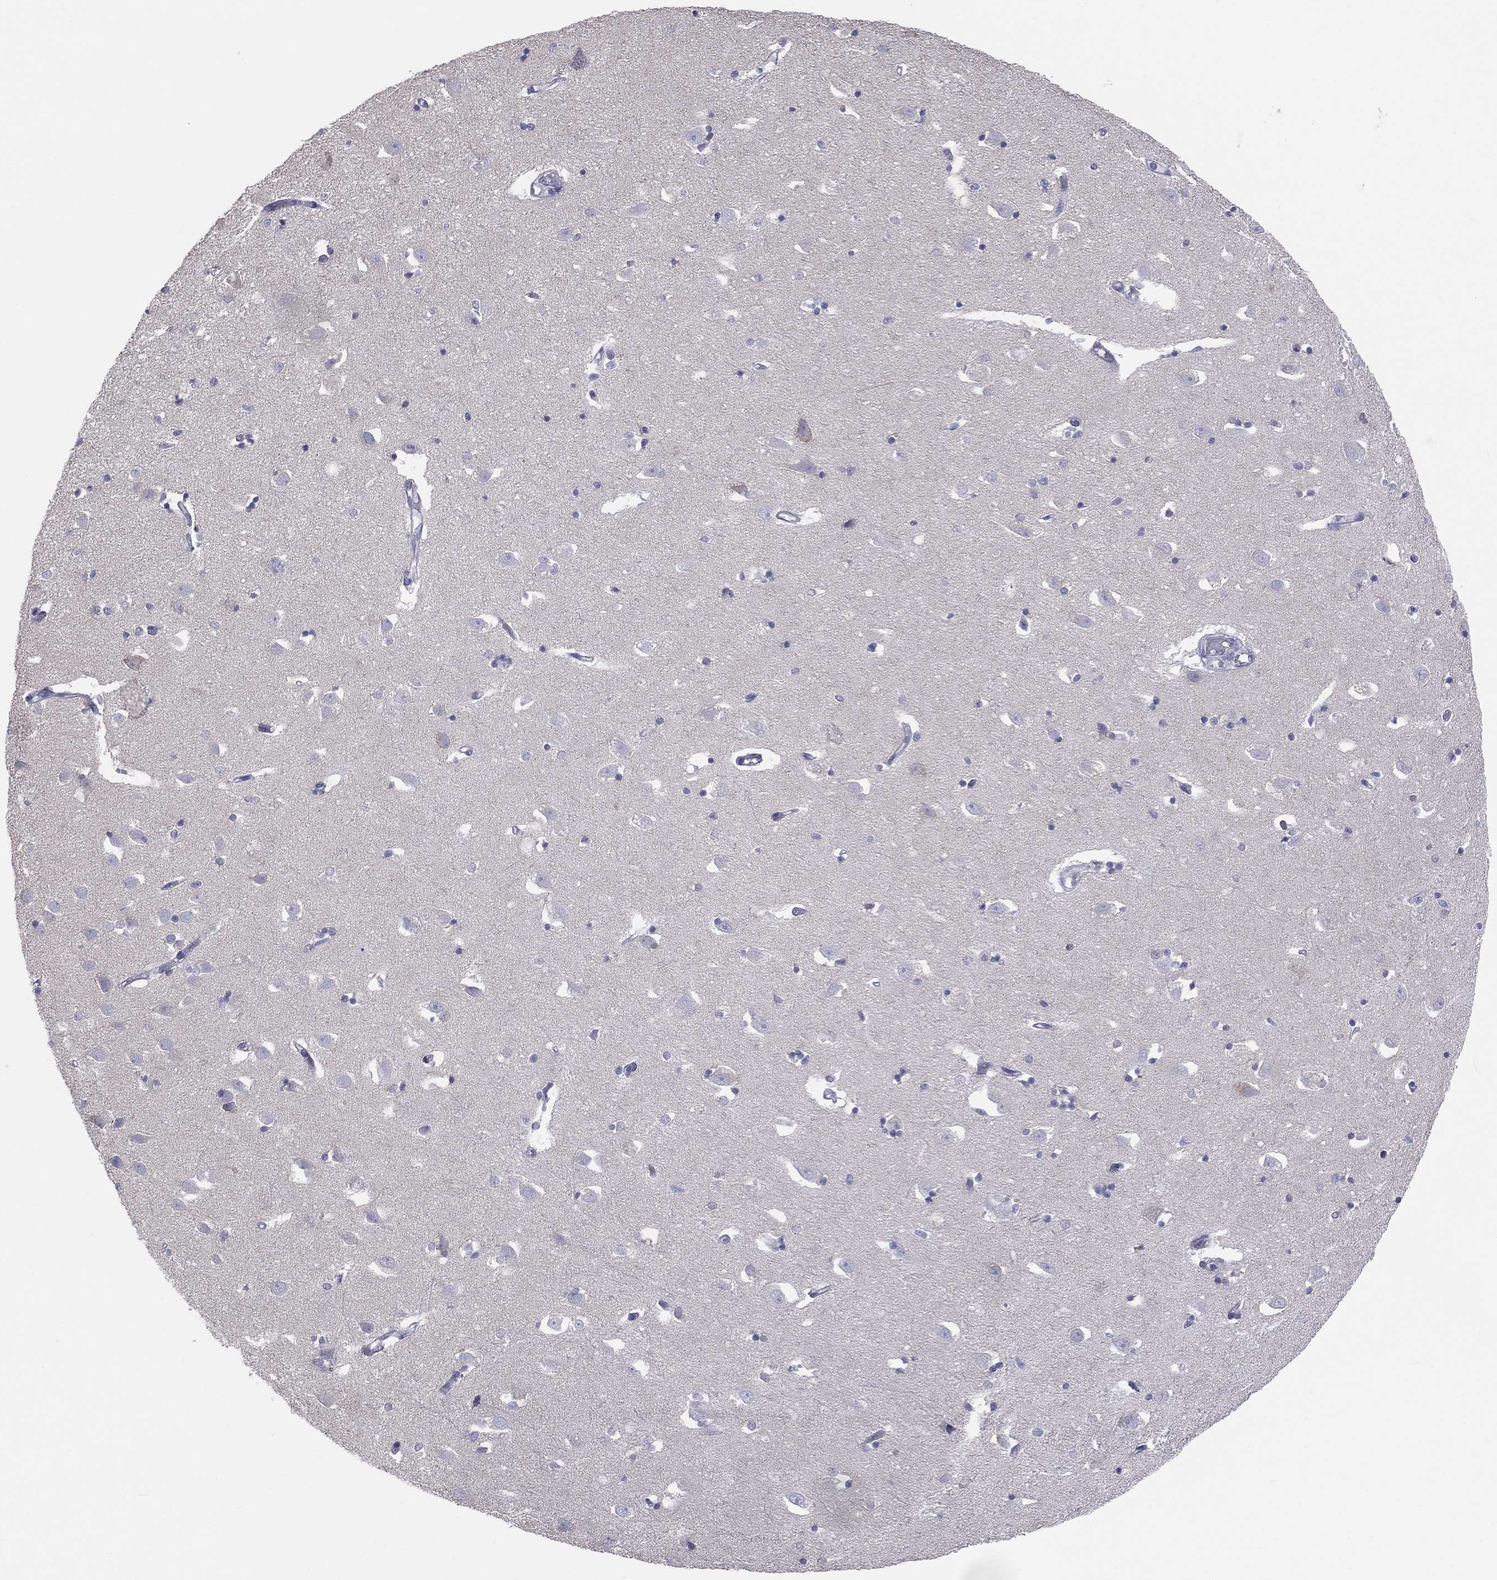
{"staining": {"intensity": "negative", "quantity": "none", "location": "none"}, "tissue": "hippocampus", "cell_type": "Glial cells", "image_type": "normal", "snomed": [{"axis": "morphology", "description": "Normal tissue, NOS"}, {"axis": "topography", "description": "Lateral ventricle wall"}, {"axis": "topography", "description": "Hippocampus"}], "caption": "This is an IHC micrograph of unremarkable hippocampus. There is no positivity in glial cells.", "gene": "STK31", "patient": {"sex": "female", "age": 63}}